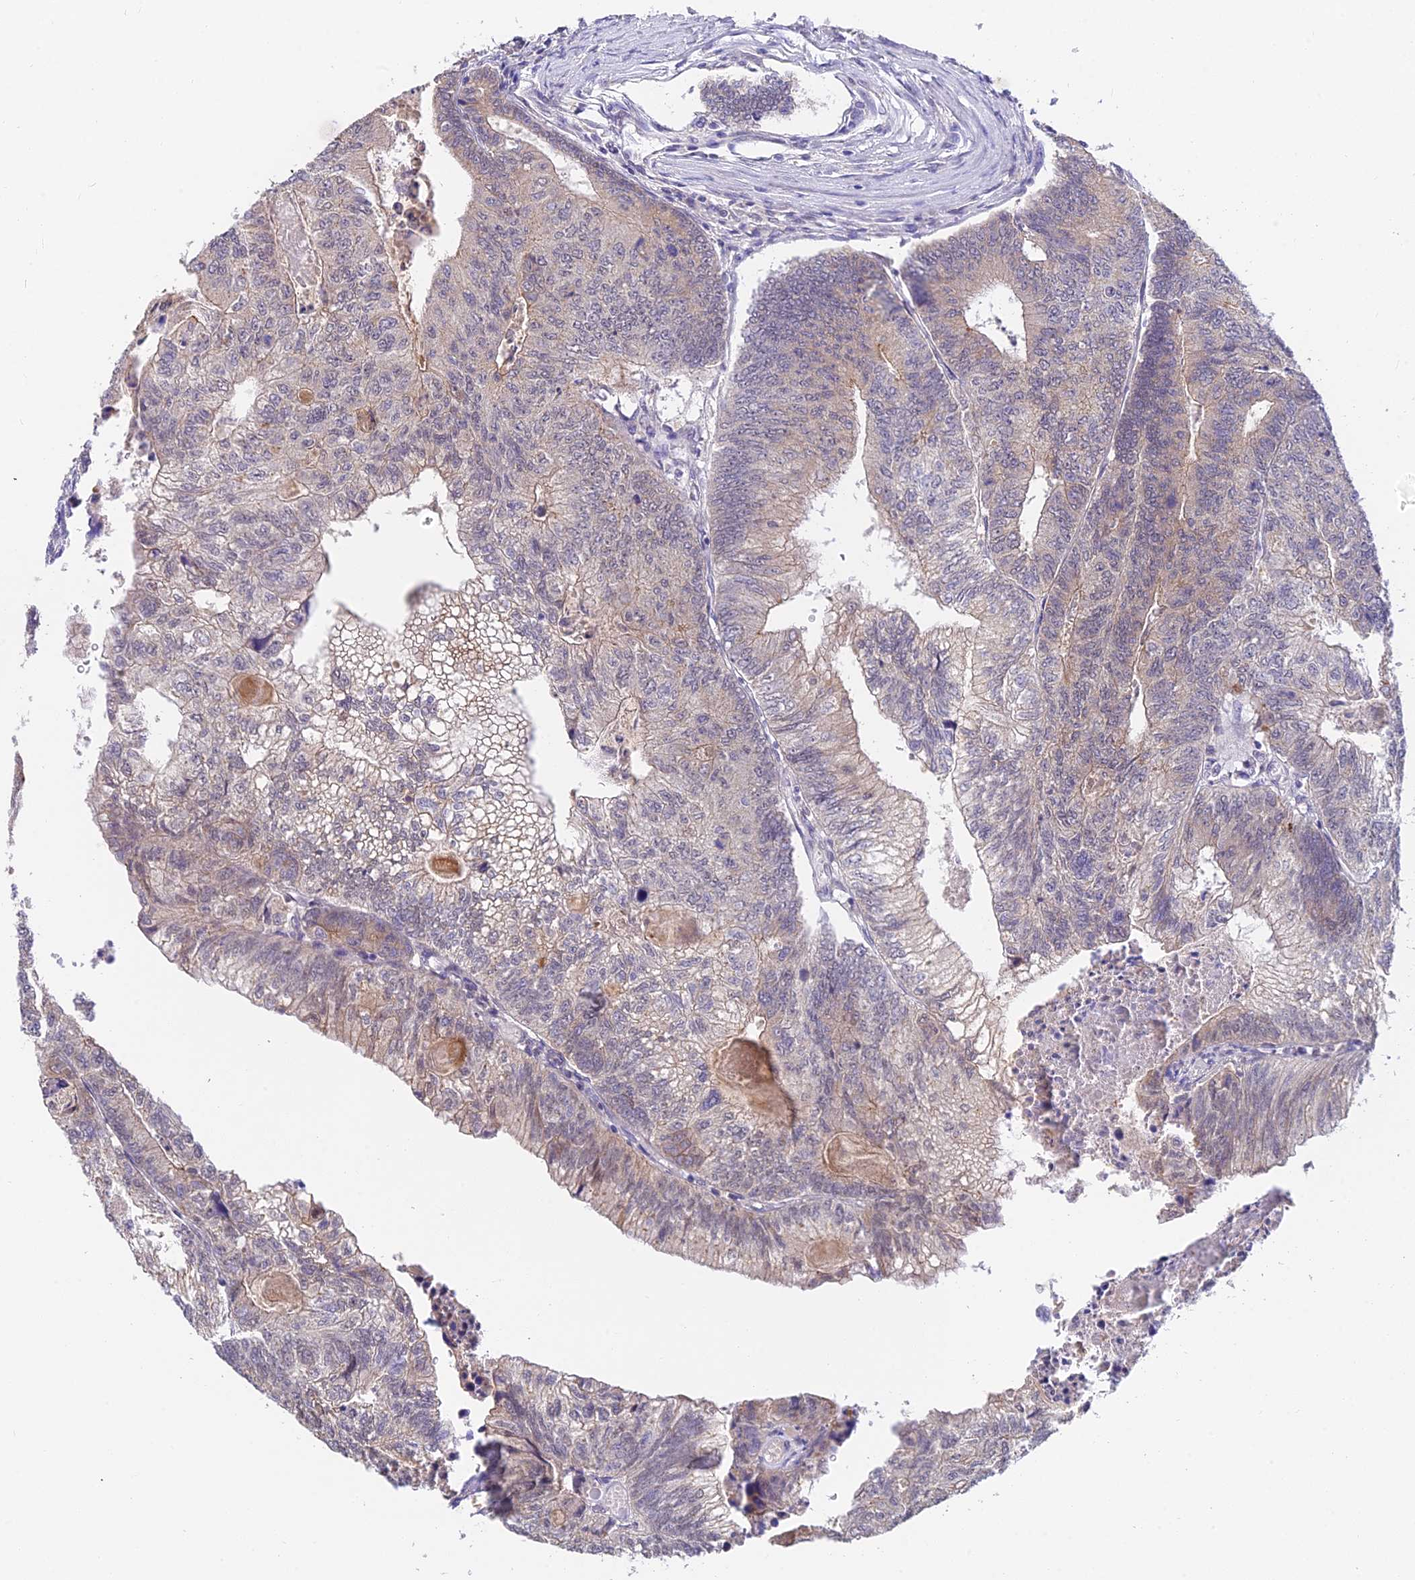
{"staining": {"intensity": "weak", "quantity": "<25%", "location": "cytoplasmic/membranous"}, "tissue": "colorectal cancer", "cell_type": "Tumor cells", "image_type": "cancer", "snomed": [{"axis": "morphology", "description": "Adenocarcinoma, NOS"}, {"axis": "topography", "description": "Colon"}], "caption": "Protein analysis of colorectal adenocarcinoma shows no significant positivity in tumor cells.", "gene": "HOXB1", "patient": {"sex": "female", "age": 67}}